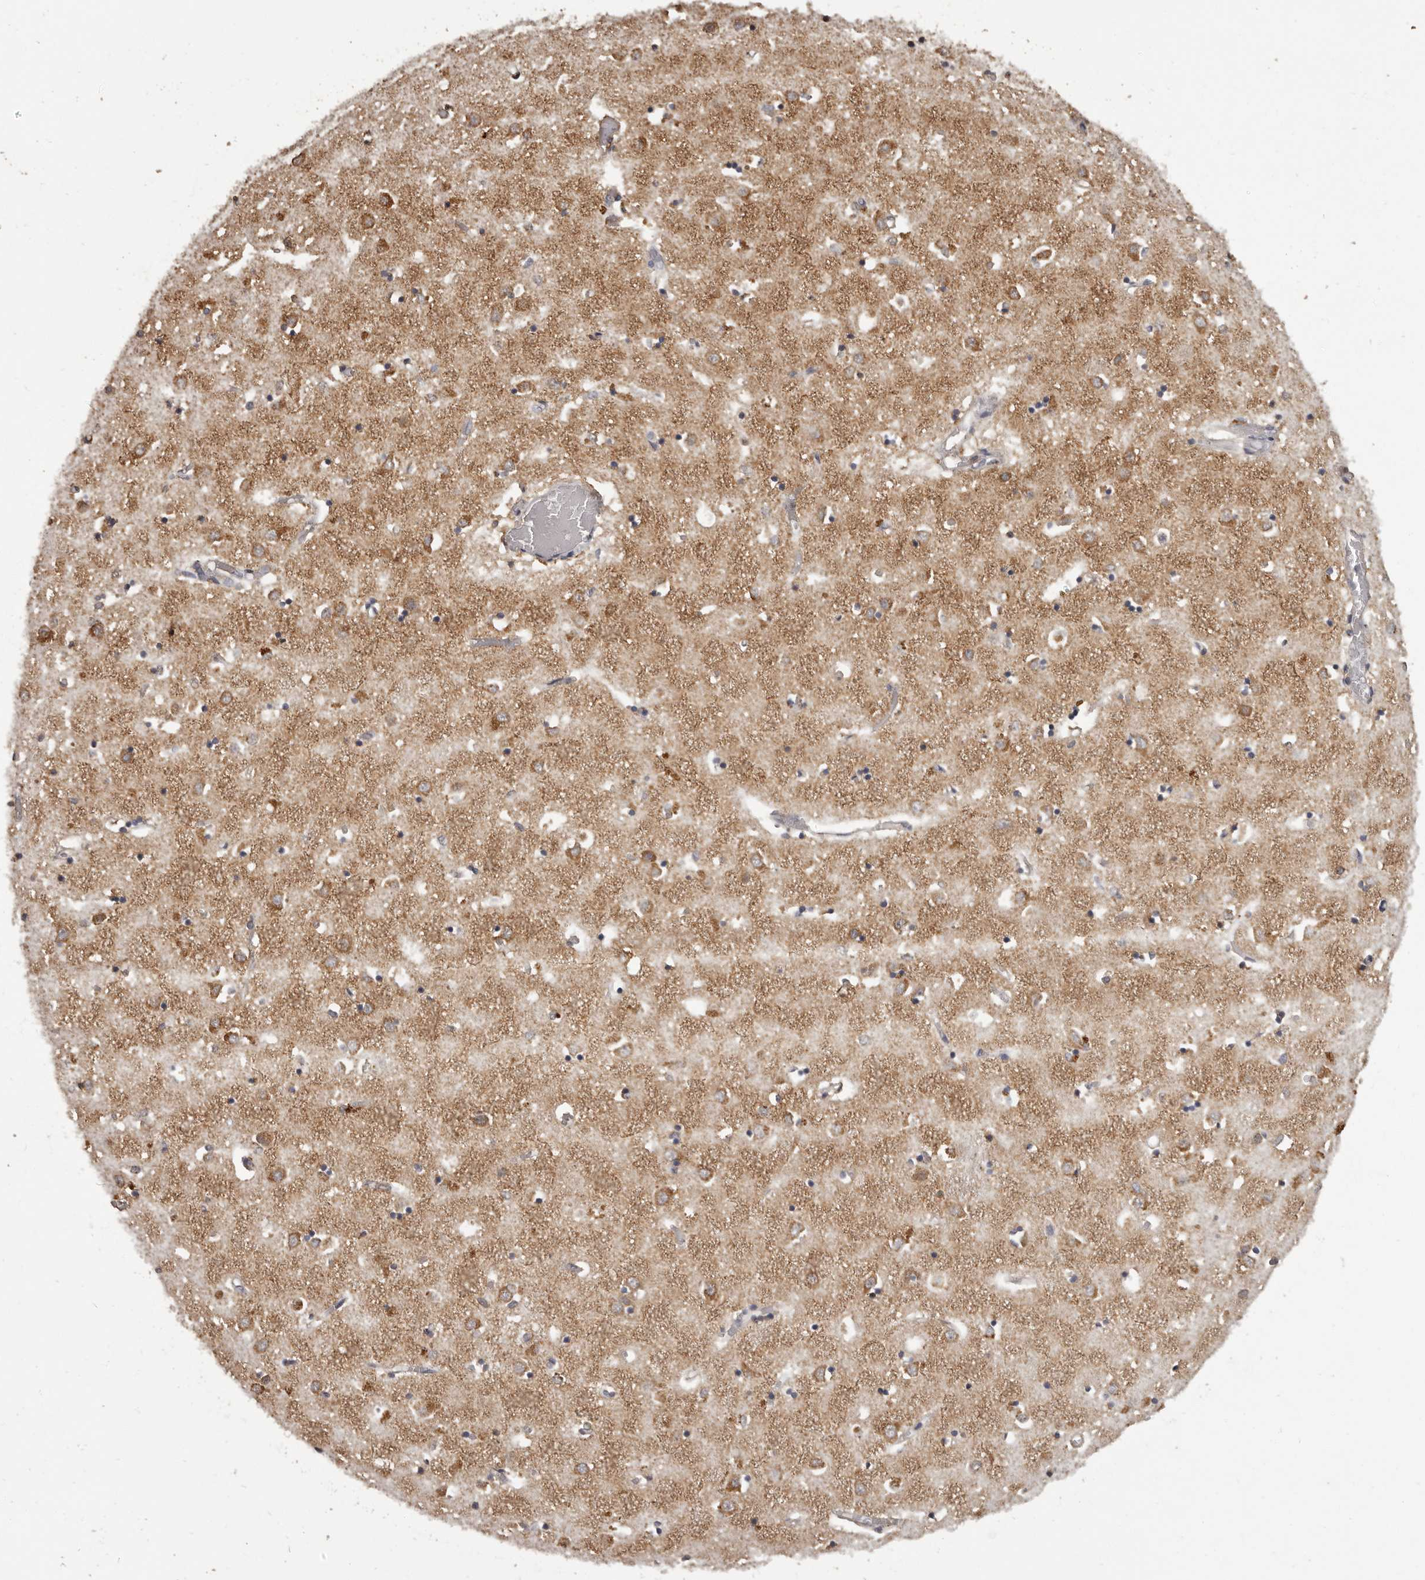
{"staining": {"intensity": "negative", "quantity": "none", "location": "none"}, "tissue": "caudate", "cell_type": "Glial cells", "image_type": "normal", "snomed": [{"axis": "morphology", "description": "Normal tissue, NOS"}, {"axis": "topography", "description": "Lateral ventricle wall"}], "caption": "A histopathology image of caudate stained for a protein displays no brown staining in glial cells. (DAB (3,3'-diaminobenzidine) immunohistochemistry visualized using brightfield microscopy, high magnification).", "gene": "MGAT5", "patient": {"sex": "male", "age": 70}}